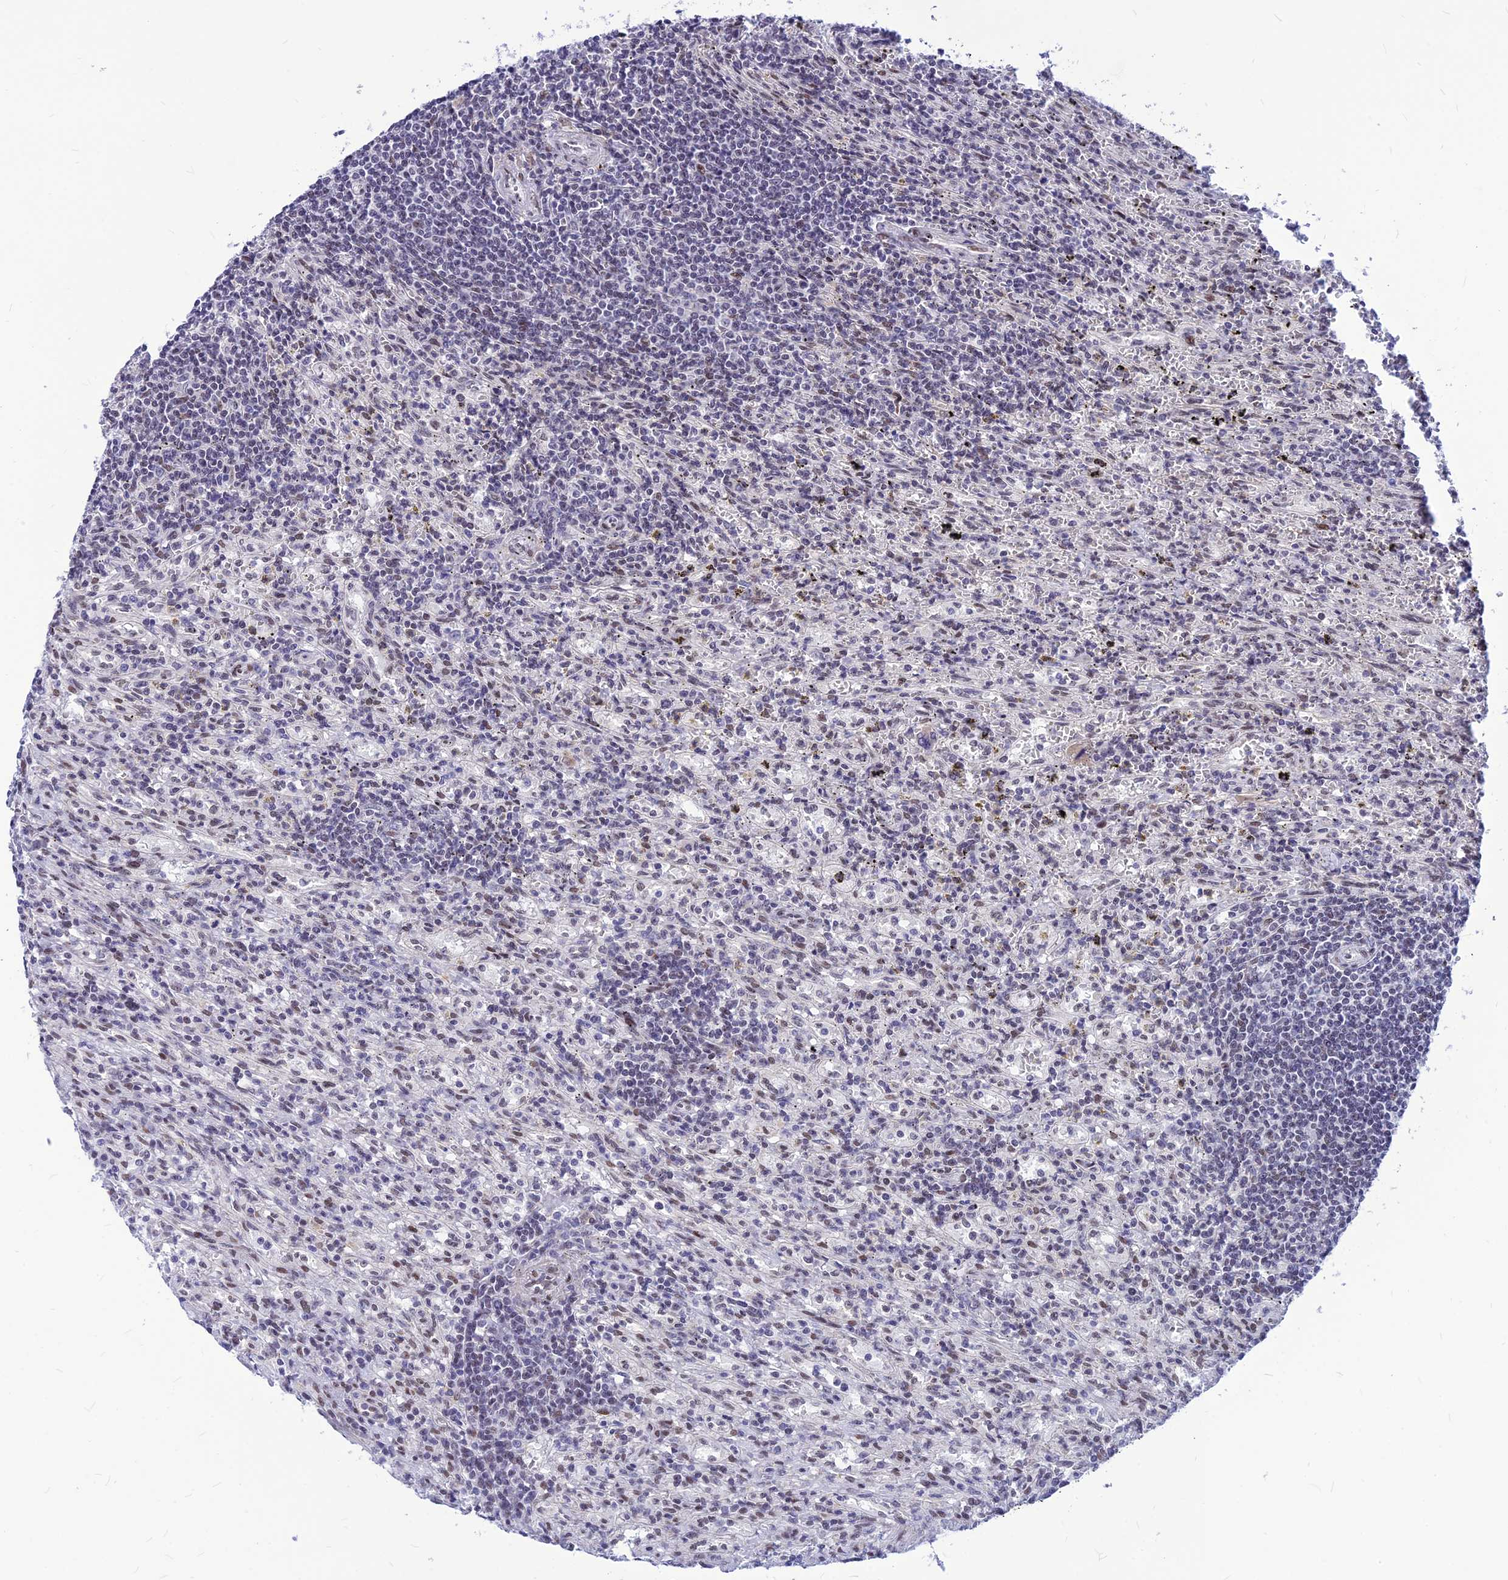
{"staining": {"intensity": "negative", "quantity": "none", "location": "none"}, "tissue": "lymphoma", "cell_type": "Tumor cells", "image_type": "cancer", "snomed": [{"axis": "morphology", "description": "Malignant lymphoma, non-Hodgkin's type, Low grade"}, {"axis": "topography", "description": "Spleen"}], "caption": "DAB (3,3'-diaminobenzidine) immunohistochemical staining of low-grade malignant lymphoma, non-Hodgkin's type displays no significant expression in tumor cells.", "gene": "KCTD13", "patient": {"sex": "male", "age": 76}}